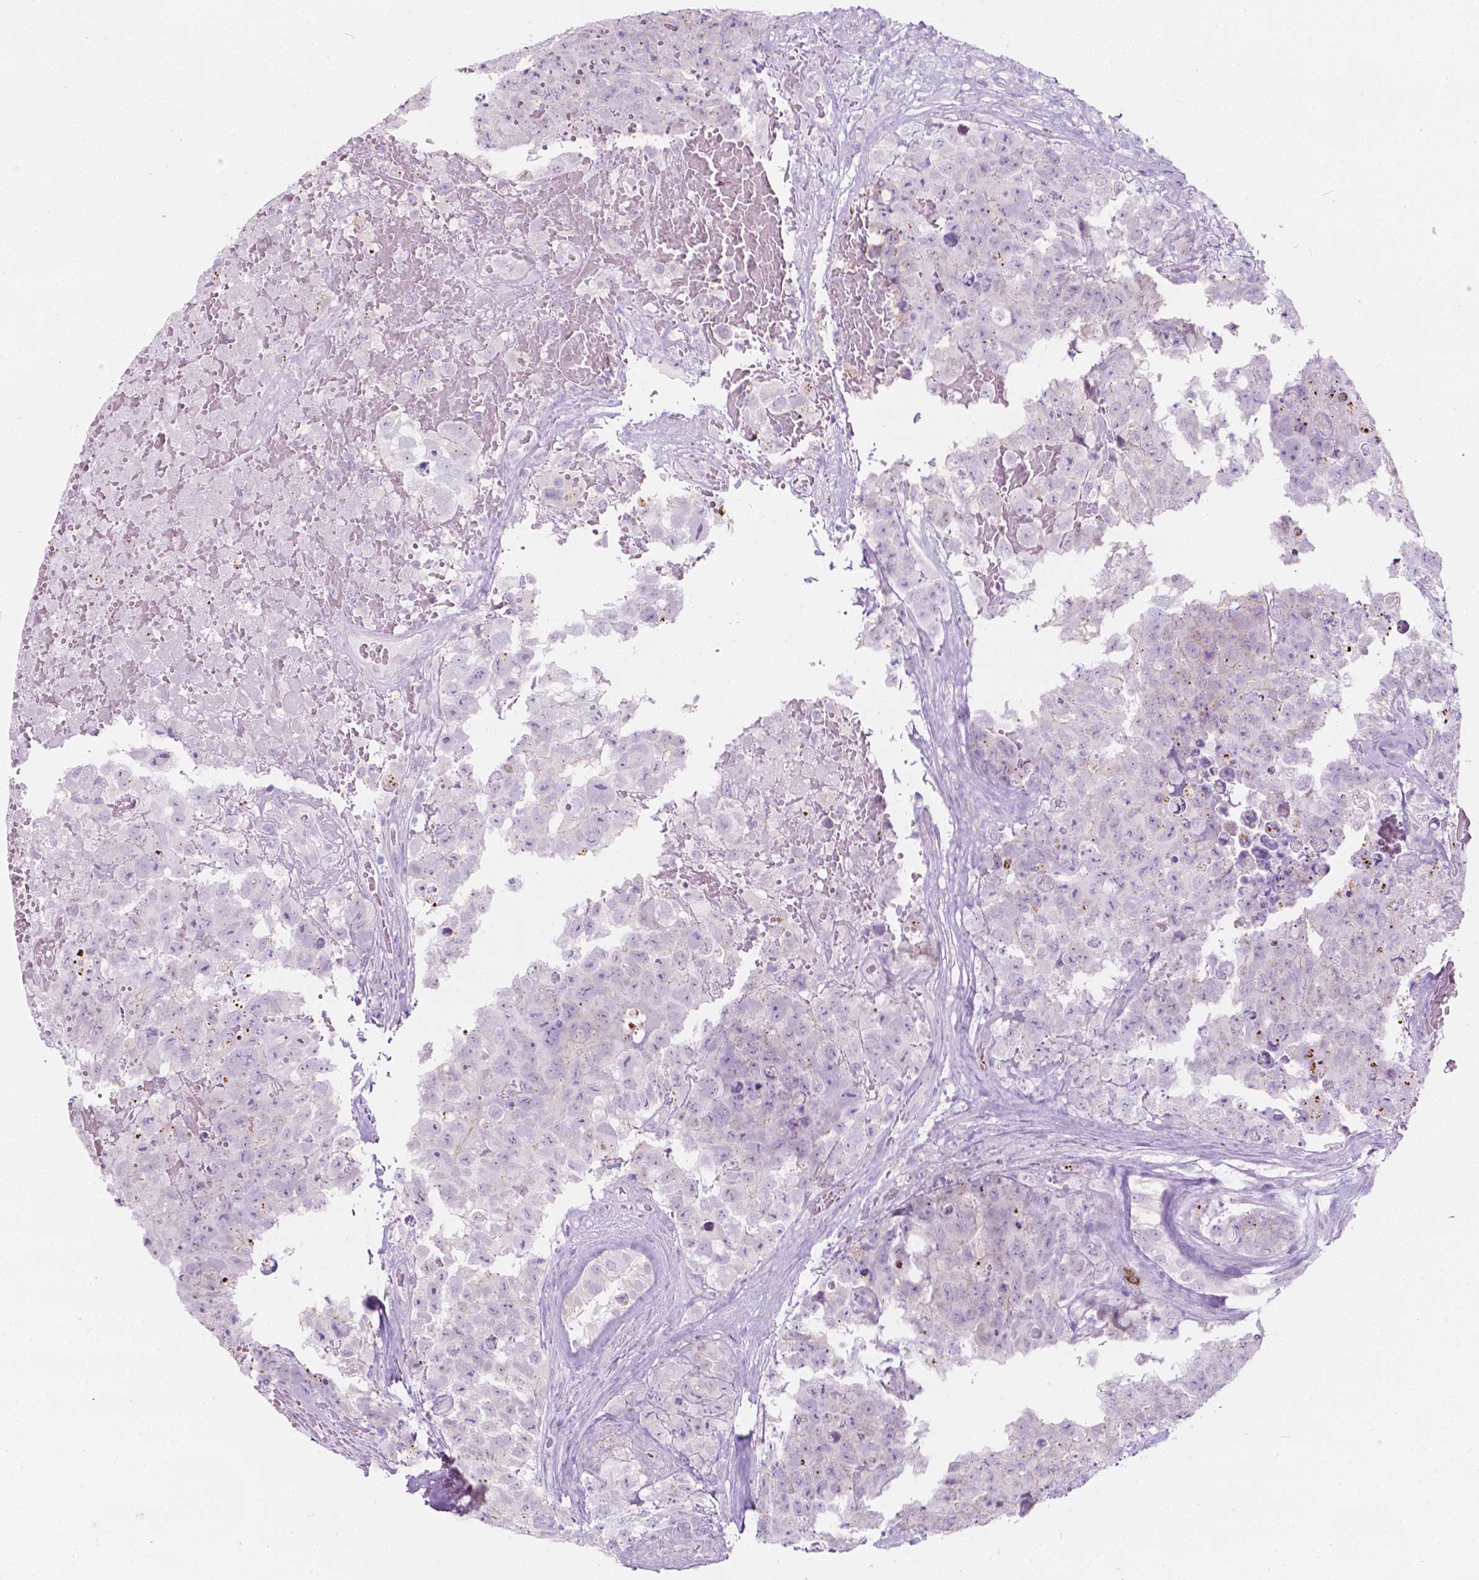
{"staining": {"intensity": "negative", "quantity": "none", "location": "none"}, "tissue": "testis cancer", "cell_type": "Tumor cells", "image_type": "cancer", "snomed": [{"axis": "morphology", "description": "Carcinoma, Embryonal, NOS"}, {"axis": "topography", "description": "Testis"}], "caption": "DAB immunohistochemical staining of human testis embryonal carcinoma exhibits no significant positivity in tumor cells. (Immunohistochemistry, brightfield microscopy, high magnification).", "gene": "NOS1AP", "patient": {"sex": "male", "age": 18}}